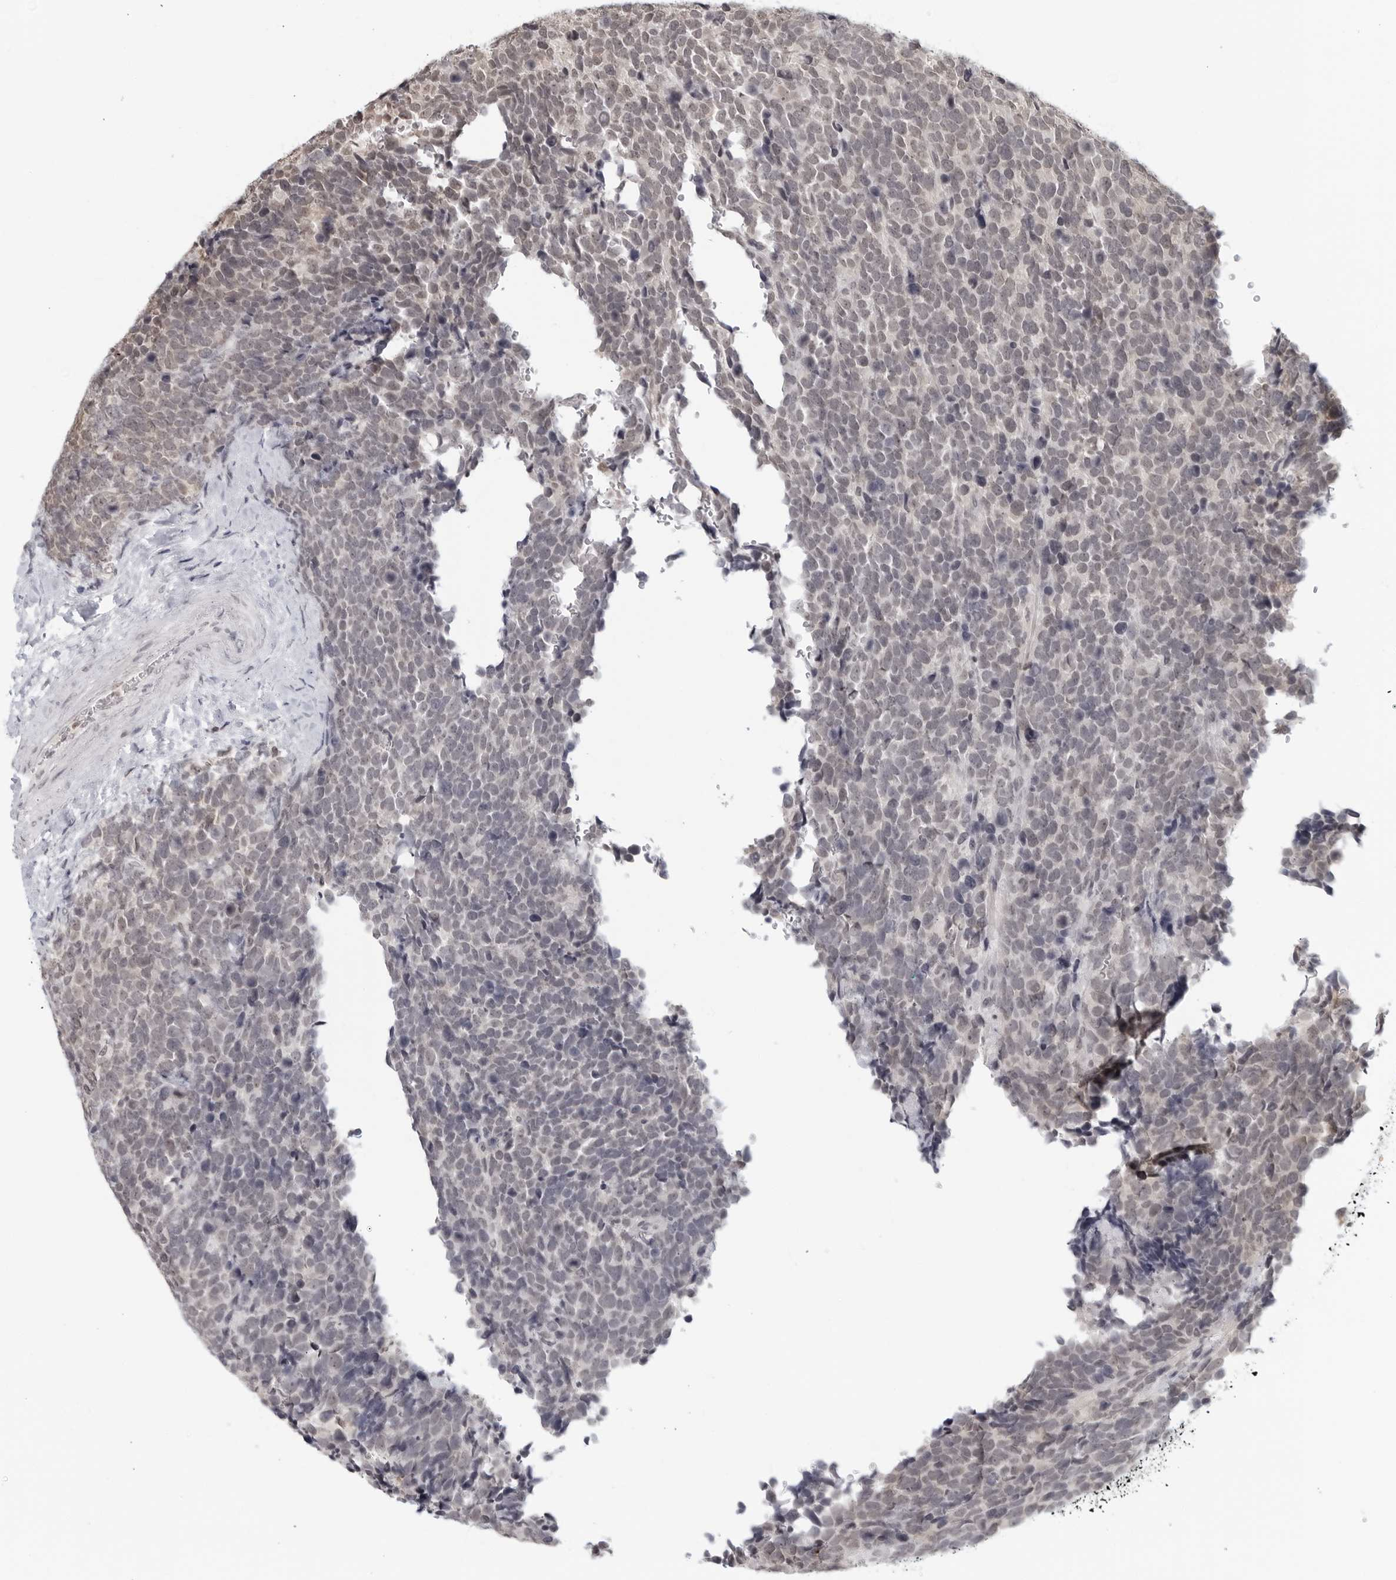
{"staining": {"intensity": "negative", "quantity": "none", "location": "none"}, "tissue": "urothelial cancer", "cell_type": "Tumor cells", "image_type": "cancer", "snomed": [{"axis": "morphology", "description": "Urothelial carcinoma, High grade"}, {"axis": "topography", "description": "Urinary bladder"}], "caption": "IHC photomicrograph of neoplastic tissue: human urothelial carcinoma (high-grade) stained with DAB demonstrates no significant protein positivity in tumor cells.", "gene": "RAB11FIP3", "patient": {"sex": "female", "age": 82}}